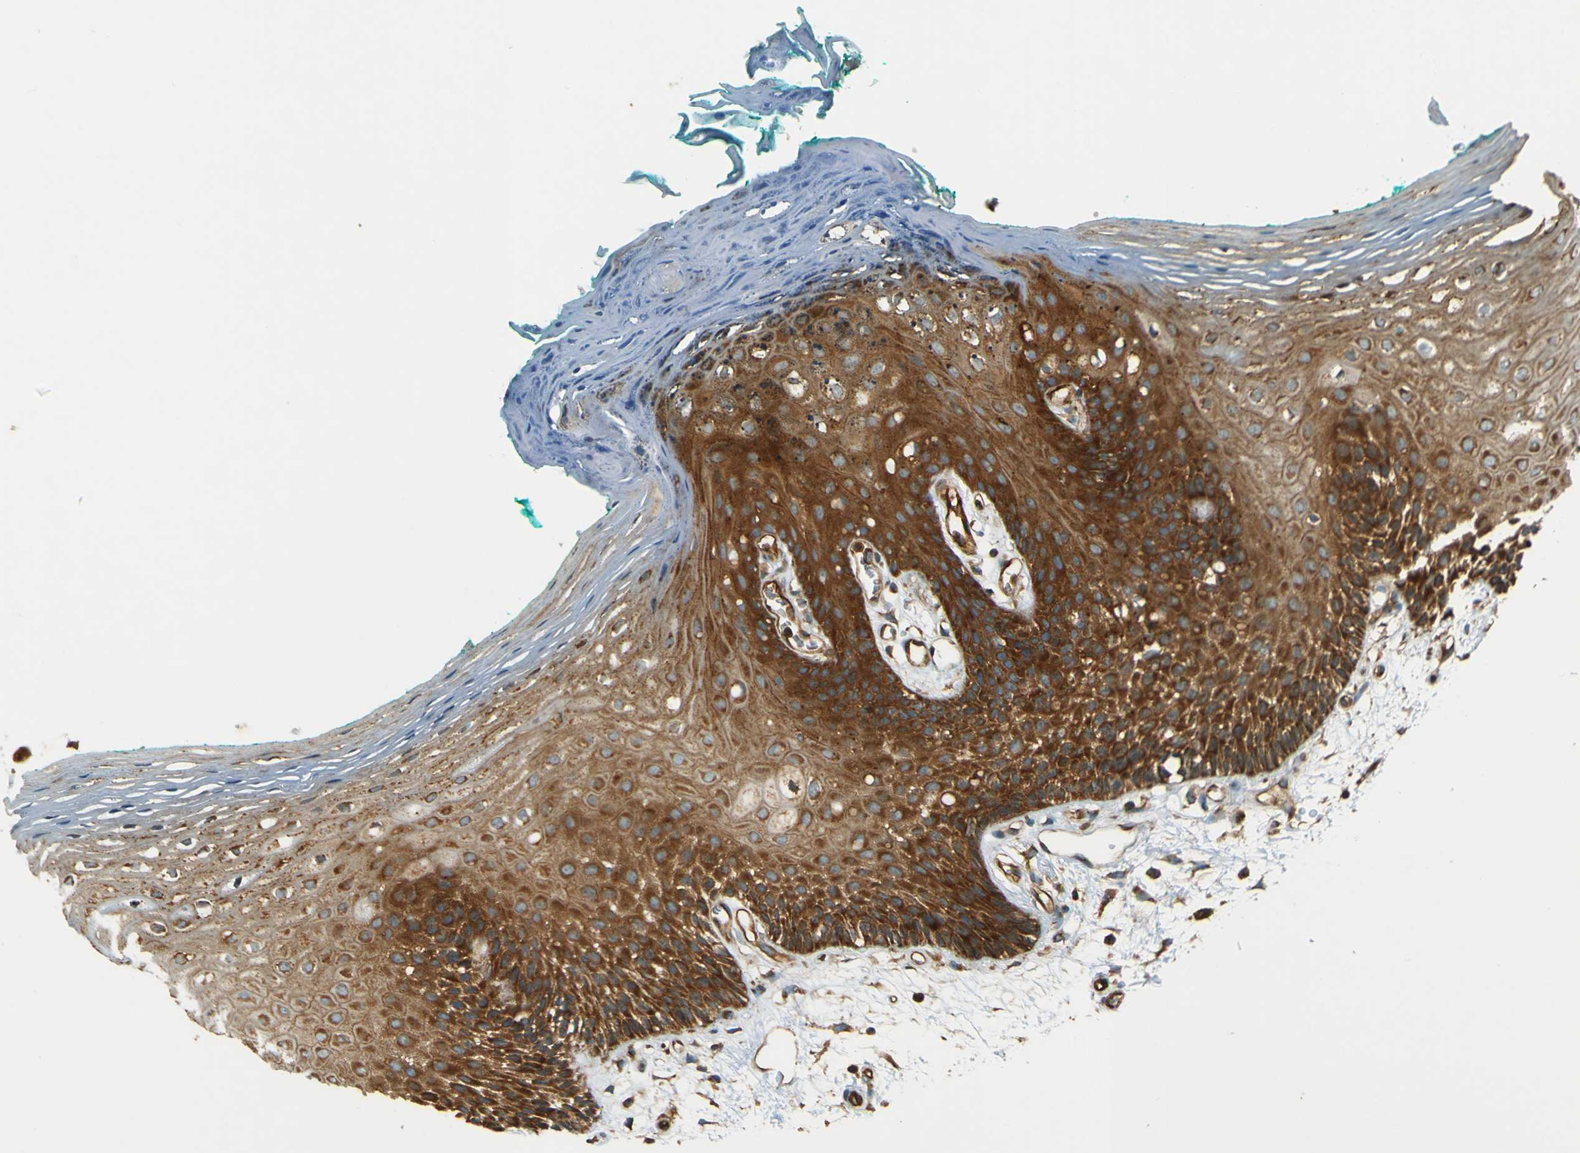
{"staining": {"intensity": "strong", "quantity": ">75%", "location": "cytoplasmic/membranous"}, "tissue": "oral mucosa", "cell_type": "Squamous epithelial cells", "image_type": "normal", "snomed": [{"axis": "morphology", "description": "Normal tissue, NOS"}, {"axis": "topography", "description": "Skeletal muscle"}, {"axis": "topography", "description": "Oral tissue"}, {"axis": "topography", "description": "Peripheral nerve tissue"}], "caption": "DAB (3,3'-diaminobenzidine) immunohistochemical staining of unremarkable human oral mucosa demonstrates strong cytoplasmic/membranous protein positivity in about >75% of squamous epithelial cells. (brown staining indicates protein expression, while blue staining denotes nuclei).", "gene": "DNAJC5", "patient": {"sex": "female", "age": 84}}